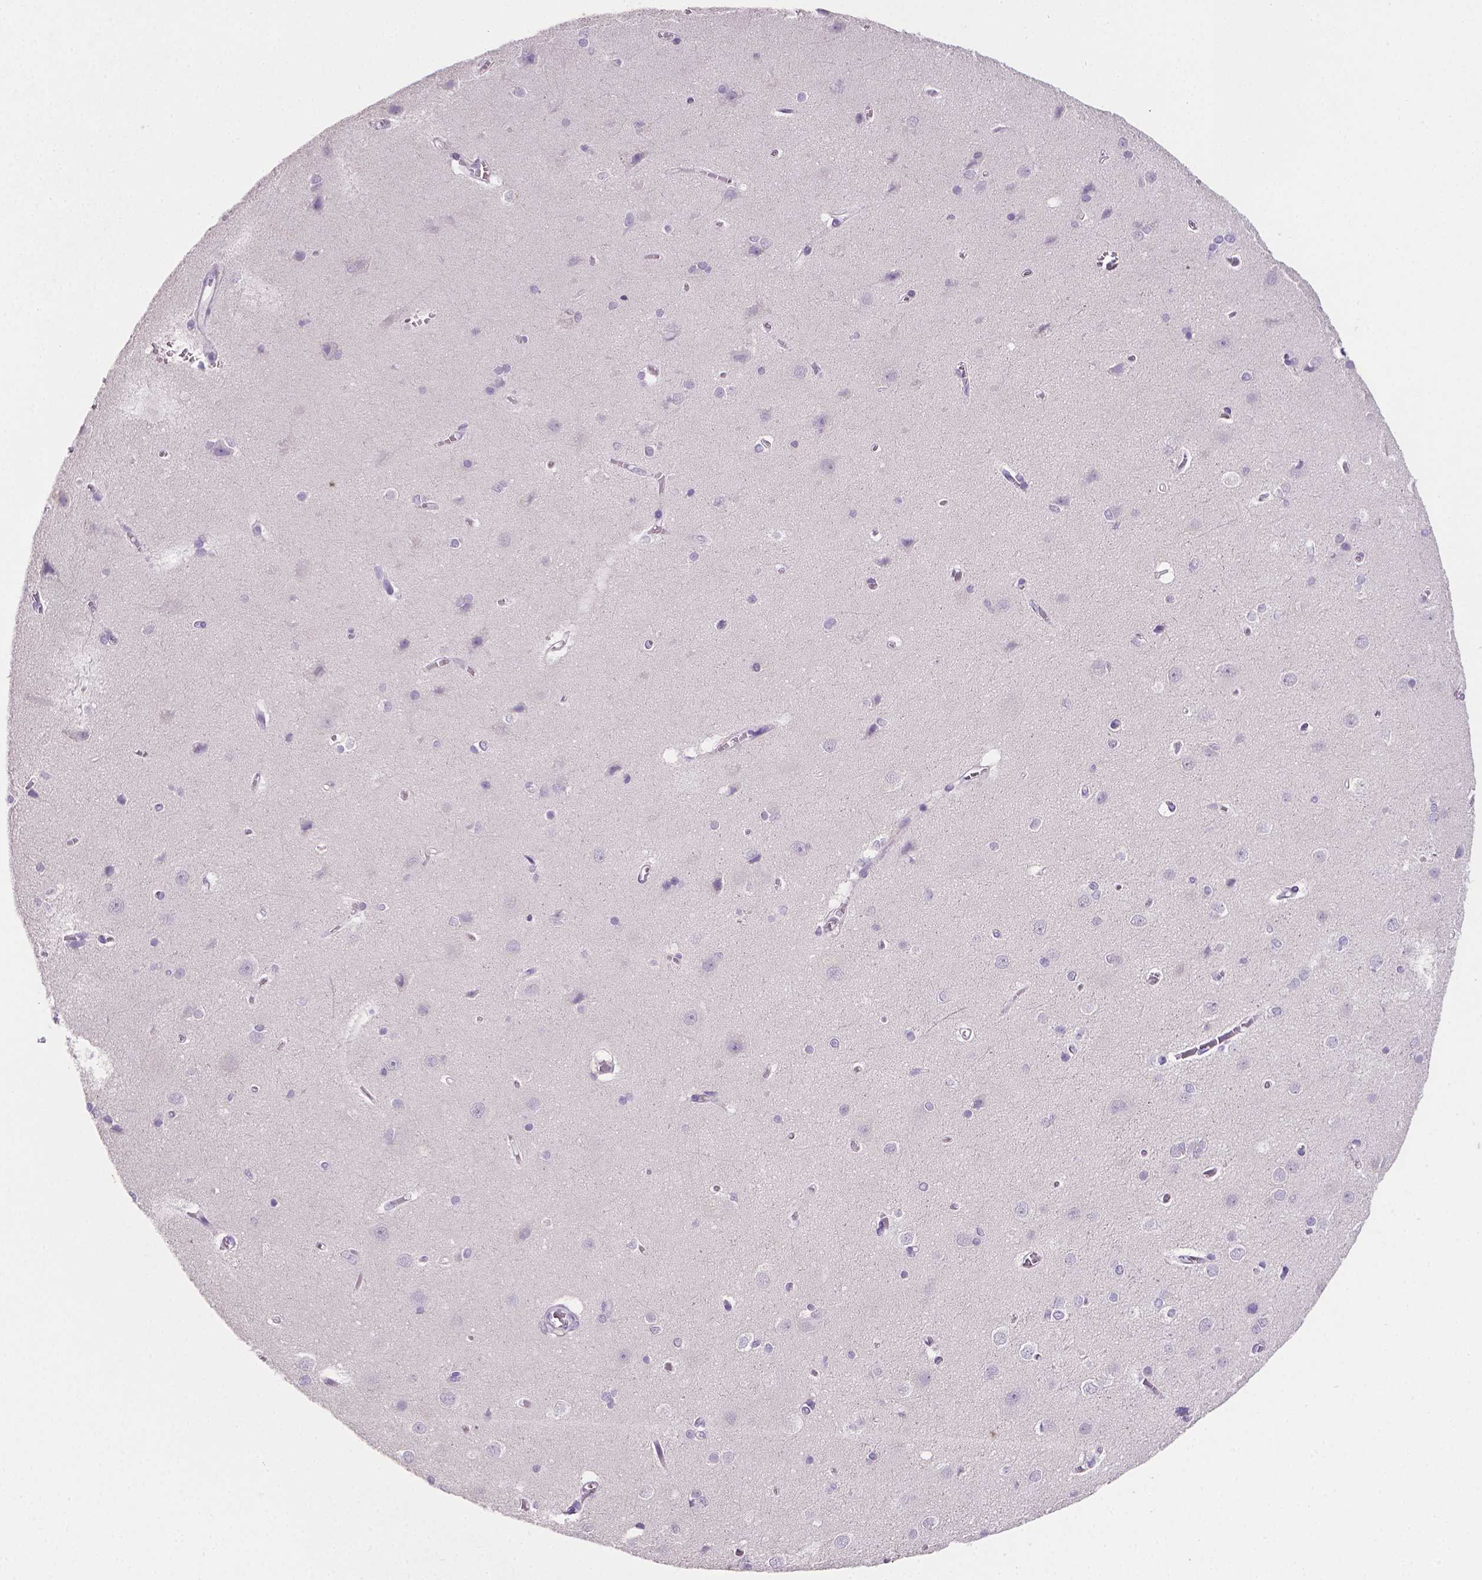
{"staining": {"intensity": "negative", "quantity": "none", "location": "none"}, "tissue": "cerebral cortex", "cell_type": "Endothelial cells", "image_type": "normal", "snomed": [{"axis": "morphology", "description": "Normal tissue, NOS"}, {"axis": "topography", "description": "Cerebral cortex"}], "caption": "Human cerebral cortex stained for a protein using immunohistochemistry (IHC) demonstrates no staining in endothelial cells.", "gene": "TNNI2", "patient": {"sex": "male", "age": 37}}